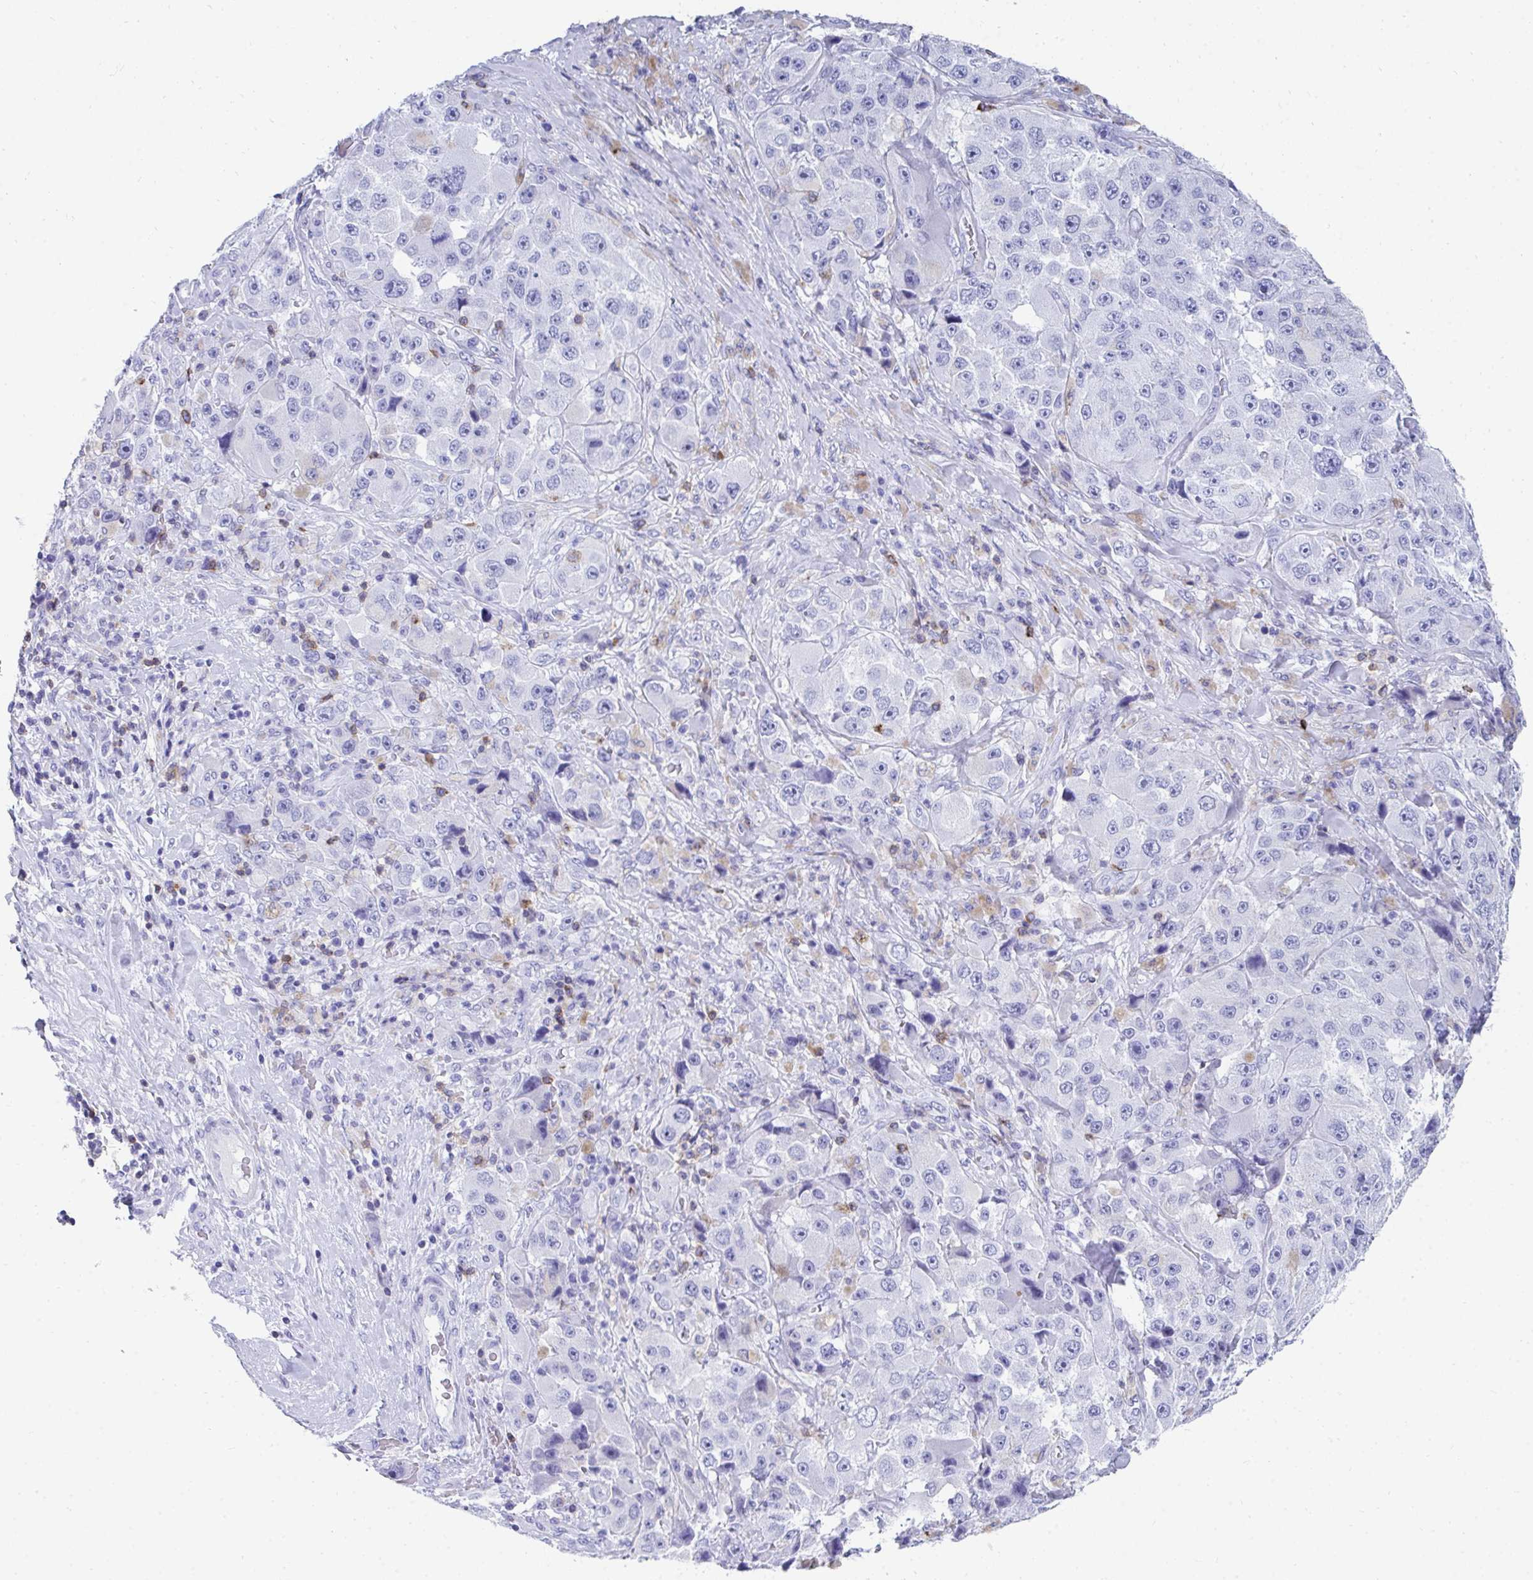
{"staining": {"intensity": "negative", "quantity": "none", "location": "none"}, "tissue": "melanoma", "cell_type": "Tumor cells", "image_type": "cancer", "snomed": [{"axis": "morphology", "description": "Malignant melanoma, Metastatic site"}, {"axis": "topography", "description": "Lymph node"}], "caption": "Immunohistochemistry image of neoplastic tissue: human melanoma stained with DAB shows no significant protein staining in tumor cells.", "gene": "CD7", "patient": {"sex": "male", "age": 62}}